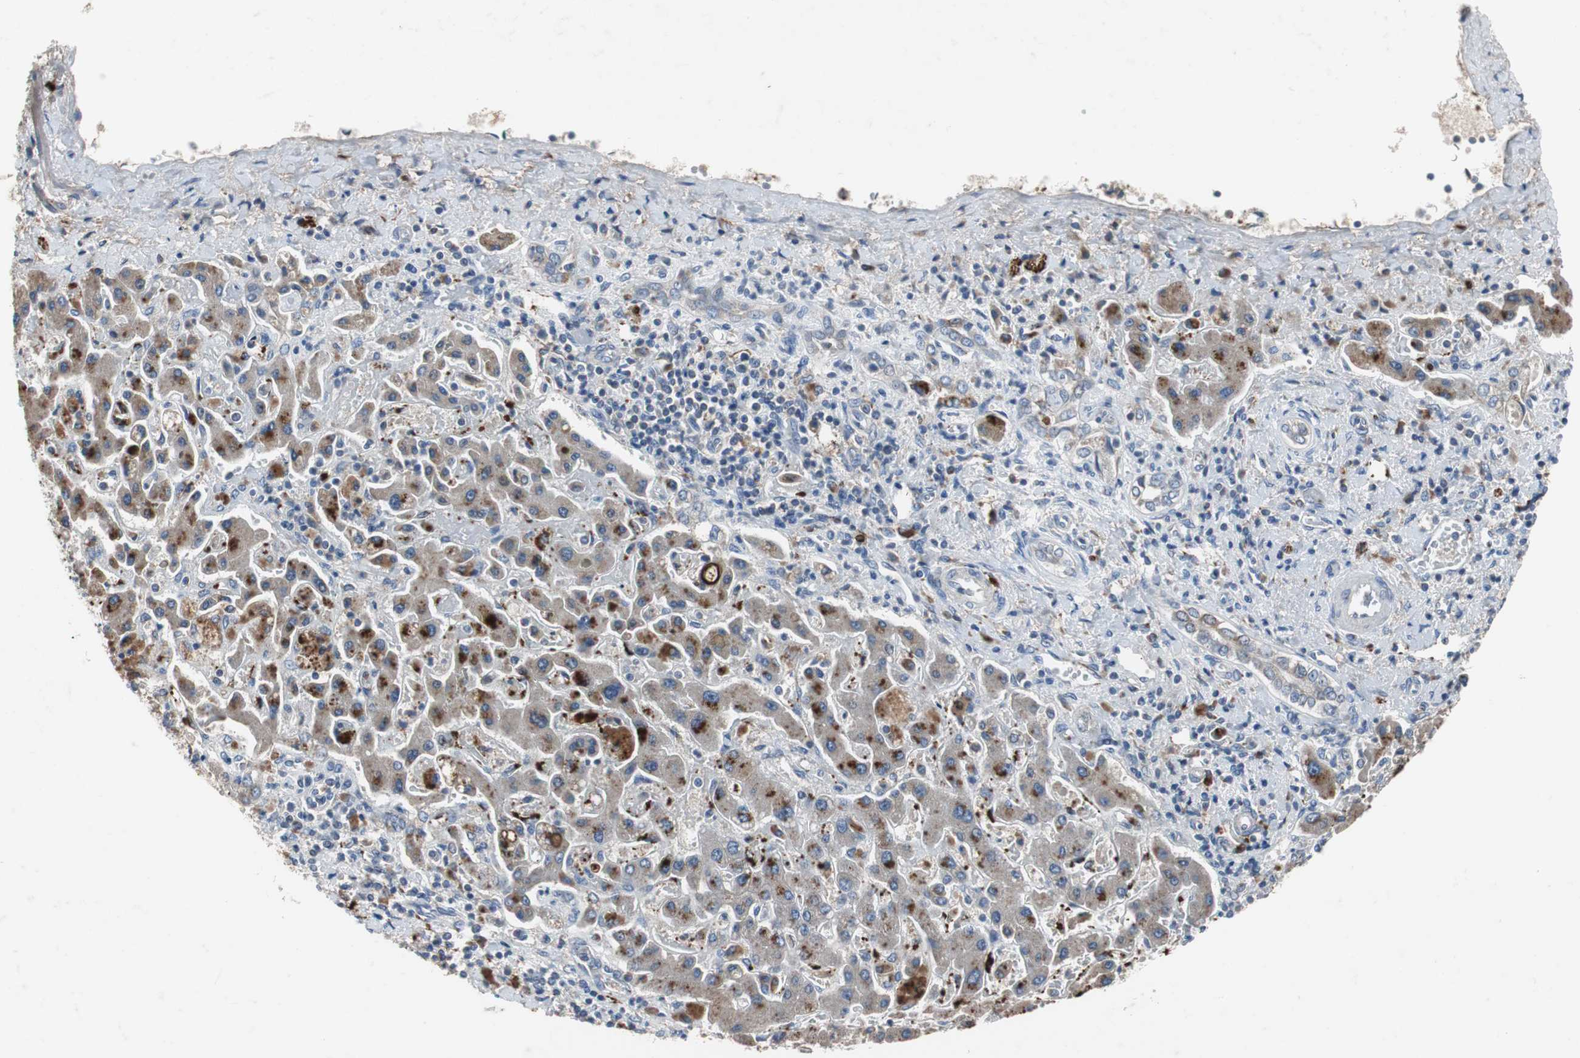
{"staining": {"intensity": "weak", "quantity": "25%-75%", "location": "cytoplasmic/membranous"}, "tissue": "liver cancer", "cell_type": "Tumor cells", "image_type": "cancer", "snomed": [{"axis": "morphology", "description": "Cholangiocarcinoma"}, {"axis": "topography", "description": "Liver"}], "caption": "IHC of liver cholangiocarcinoma demonstrates low levels of weak cytoplasmic/membranous expression in about 25%-75% of tumor cells. The protein of interest is stained brown, and the nuclei are stained in blue (DAB IHC with brightfield microscopy, high magnification).", "gene": "CALB2", "patient": {"sex": "male", "age": 50}}